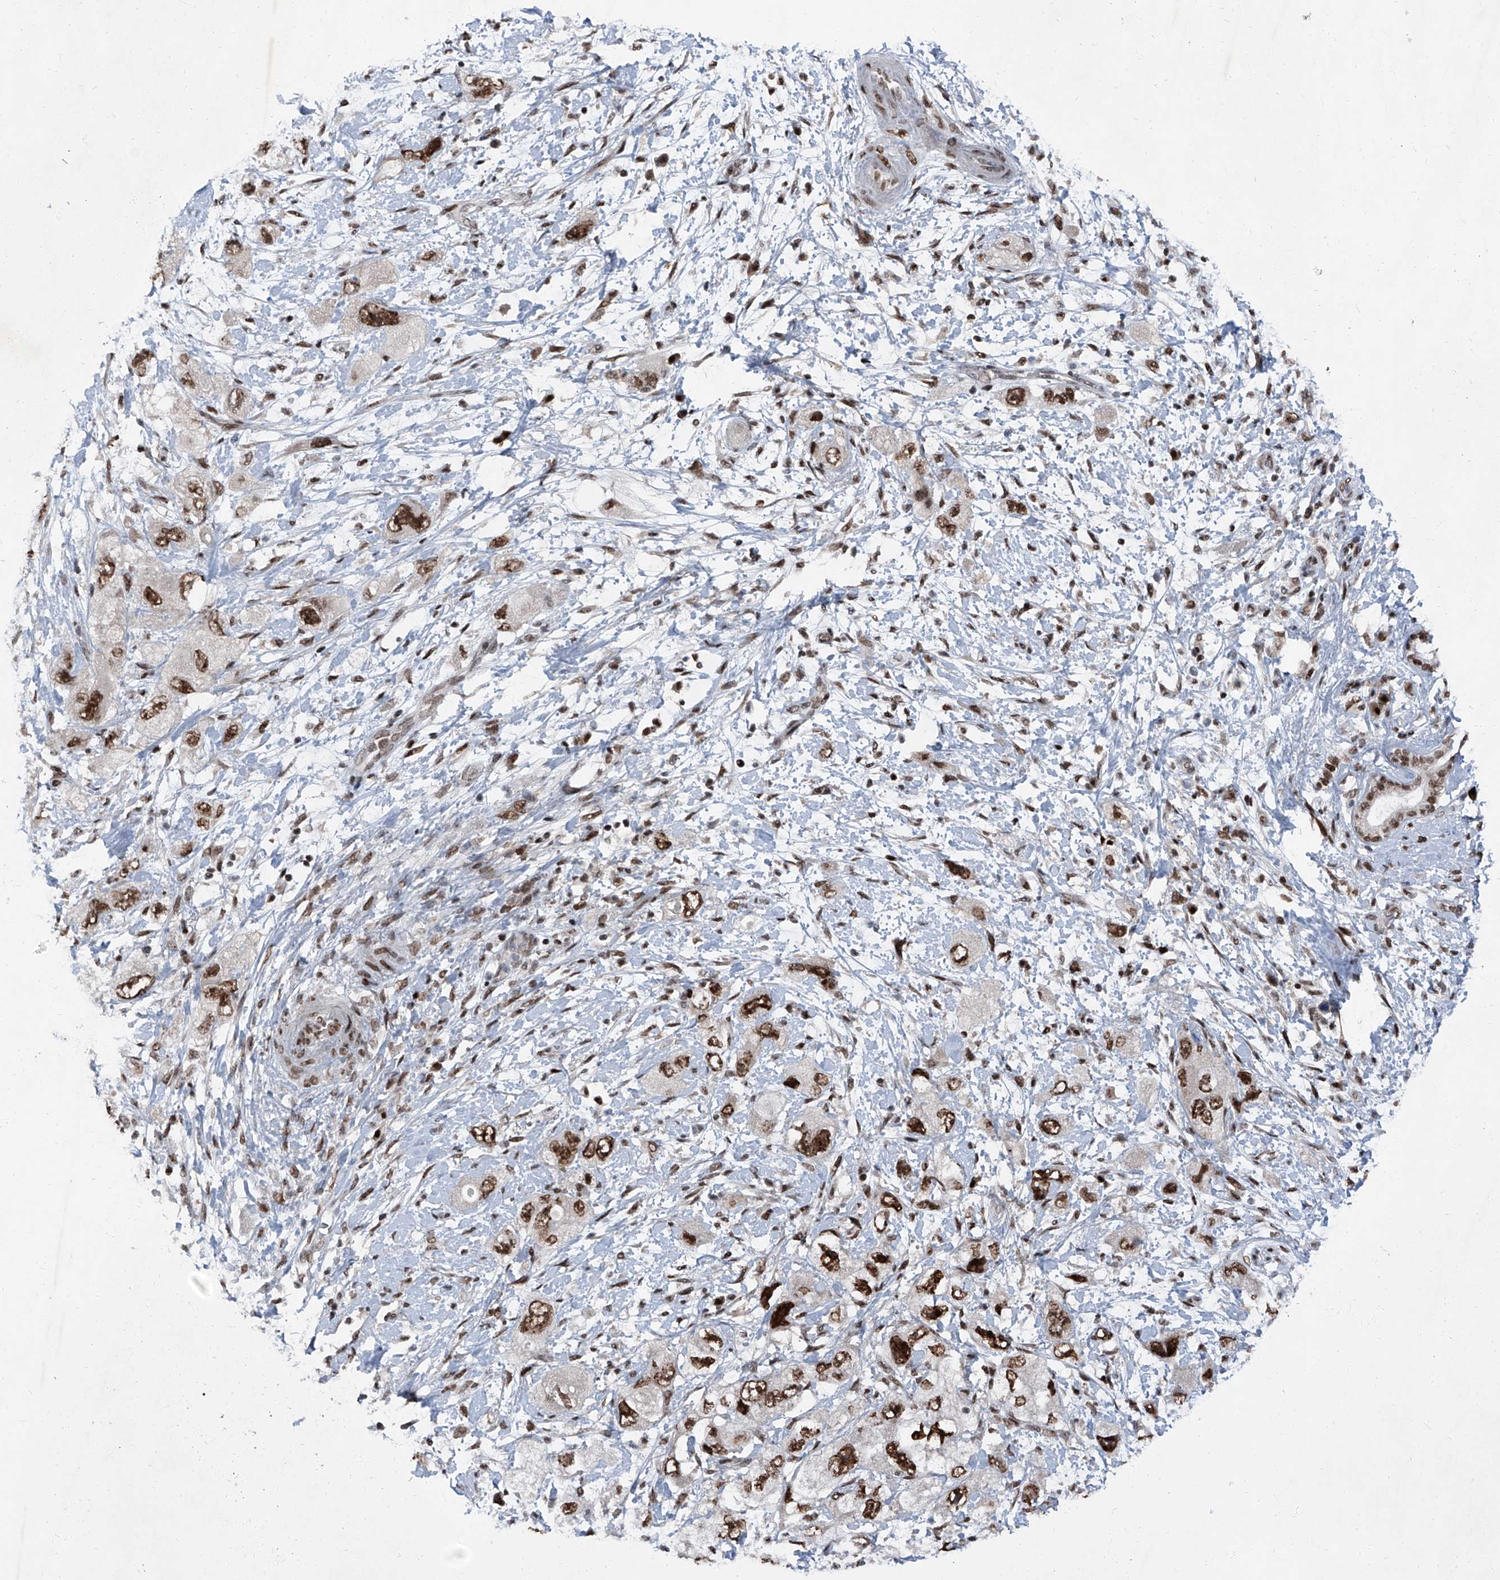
{"staining": {"intensity": "strong", "quantity": ">75%", "location": "nuclear"}, "tissue": "pancreatic cancer", "cell_type": "Tumor cells", "image_type": "cancer", "snomed": [{"axis": "morphology", "description": "Adenocarcinoma, NOS"}, {"axis": "topography", "description": "Pancreas"}], "caption": "Immunohistochemistry (DAB) staining of pancreatic cancer shows strong nuclear protein staining in approximately >75% of tumor cells. The staining was performed using DAB, with brown indicating positive protein expression. Nuclei are stained blue with hematoxylin.", "gene": "BMI1", "patient": {"sex": "female", "age": 73}}